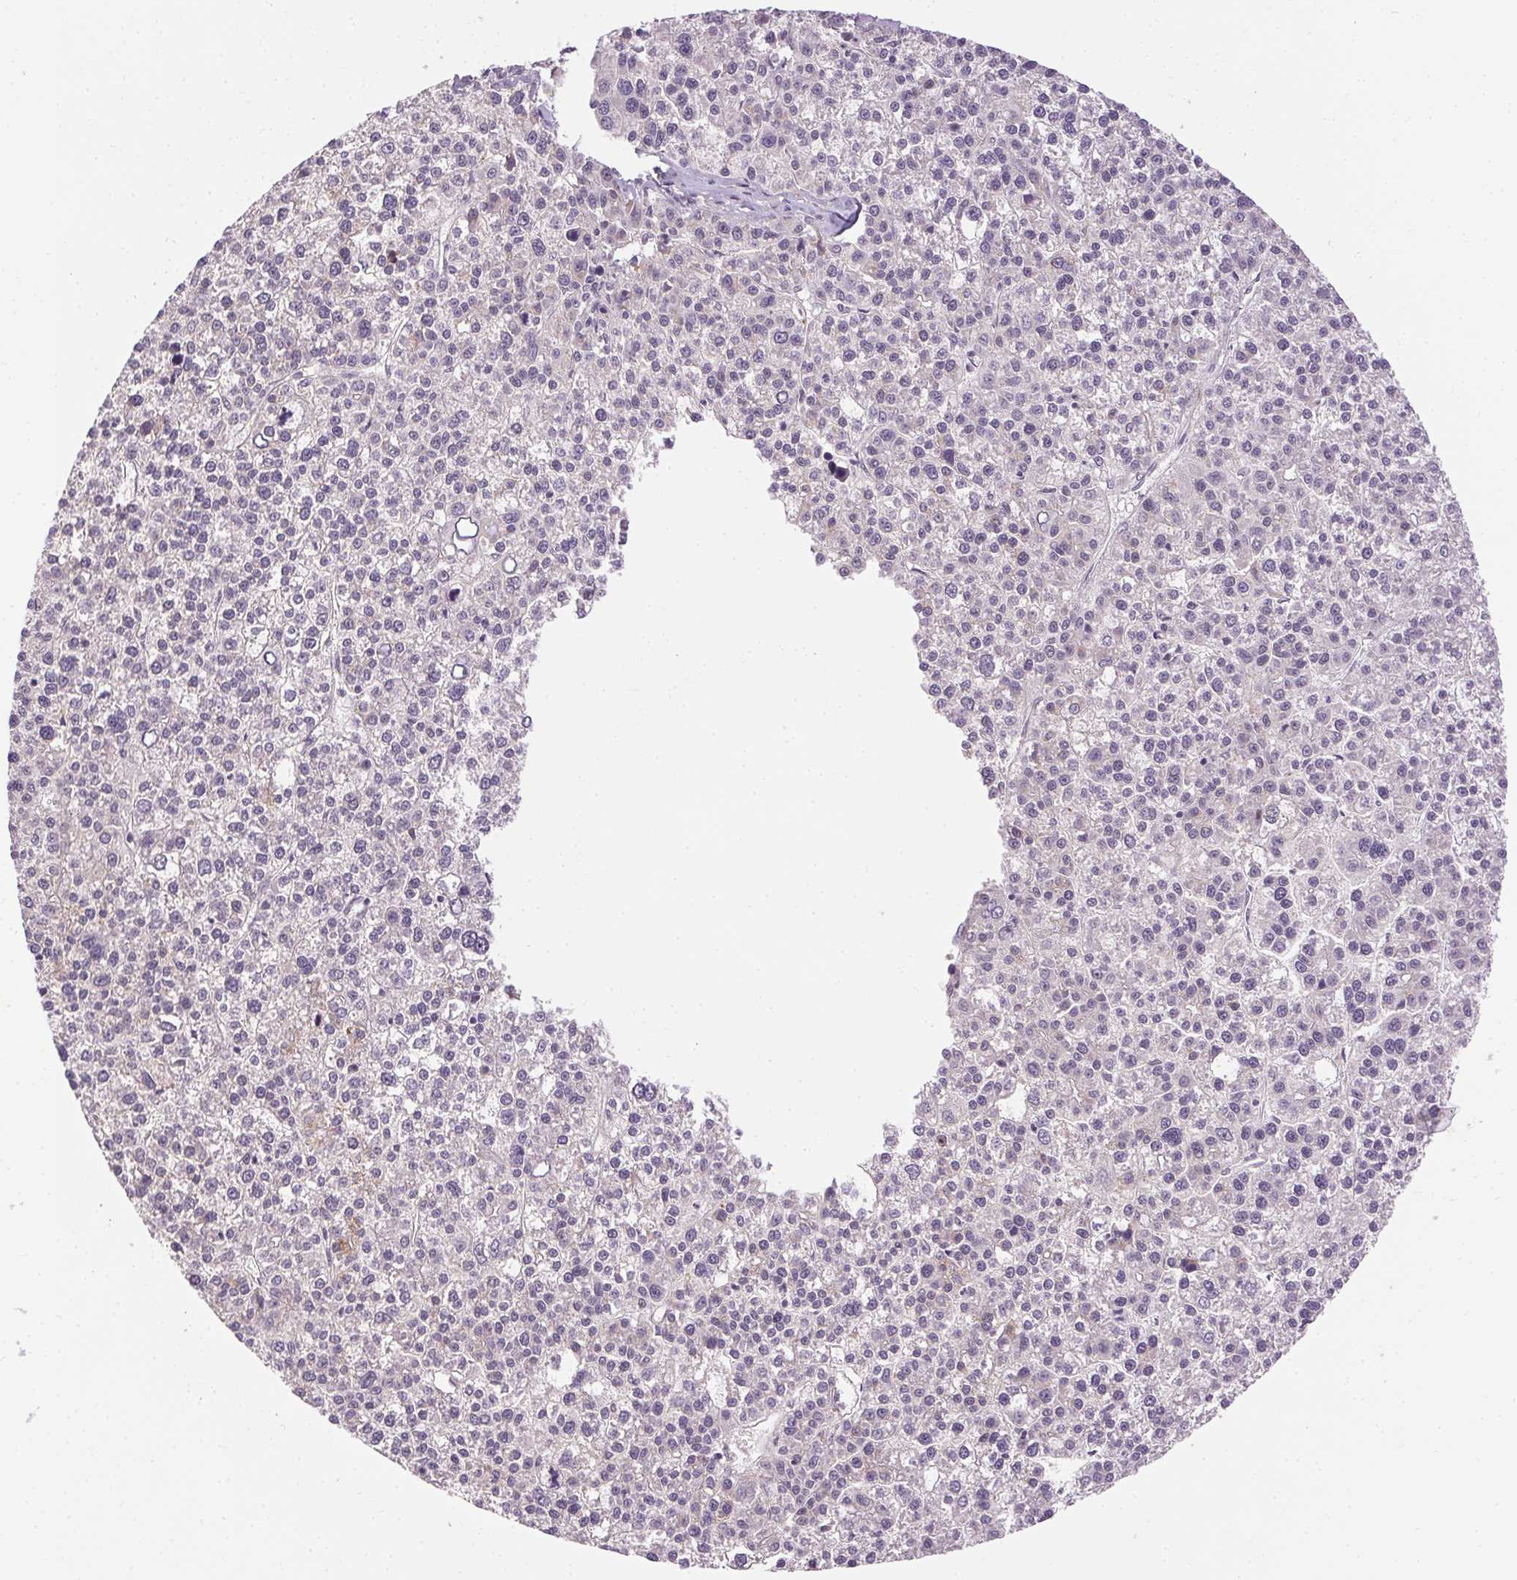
{"staining": {"intensity": "weak", "quantity": "<25%", "location": "cytoplasmic/membranous"}, "tissue": "liver cancer", "cell_type": "Tumor cells", "image_type": "cancer", "snomed": [{"axis": "morphology", "description": "Carcinoma, Hepatocellular, NOS"}, {"axis": "topography", "description": "Liver"}], "caption": "A high-resolution photomicrograph shows immunohistochemistry staining of liver hepatocellular carcinoma, which demonstrates no significant positivity in tumor cells.", "gene": "FAM168A", "patient": {"sex": "female", "age": 58}}